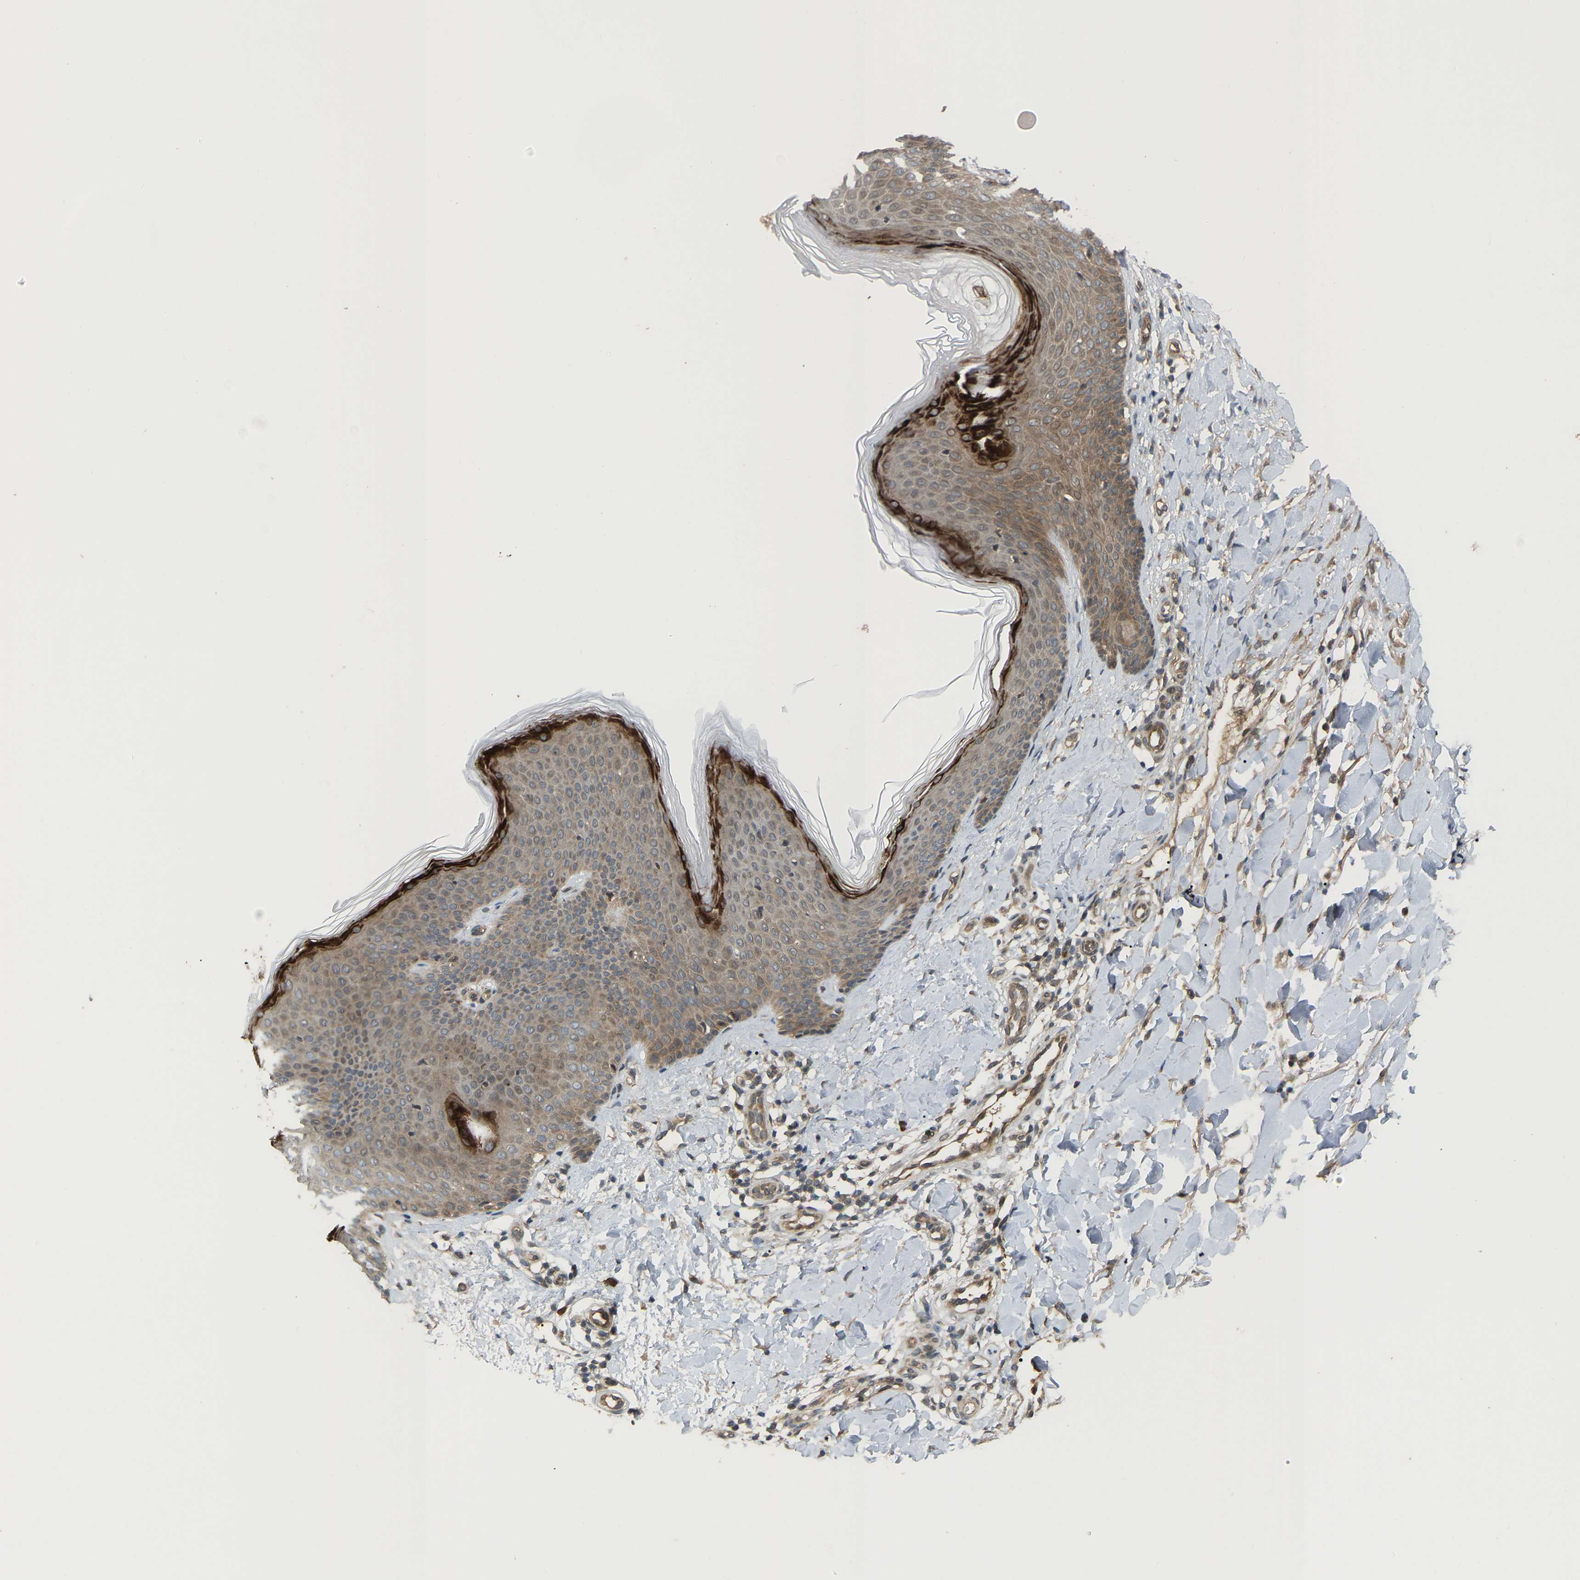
{"staining": {"intensity": "weak", "quantity": ">75%", "location": "cytoplasmic/membranous"}, "tissue": "skin", "cell_type": "Fibroblasts", "image_type": "normal", "snomed": [{"axis": "morphology", "description": "Normal tissue, NOS"}, {"axis": "topography", "description": "Skin"}], "caption": "Immunohistochemical staining of benign human skin exhibits >75% levels of weak cytoplasmic/membranous protein expression in about >75% of fibroblasts.", "gene": "CROT", "patient": {"sex": "male", "age": 41}}